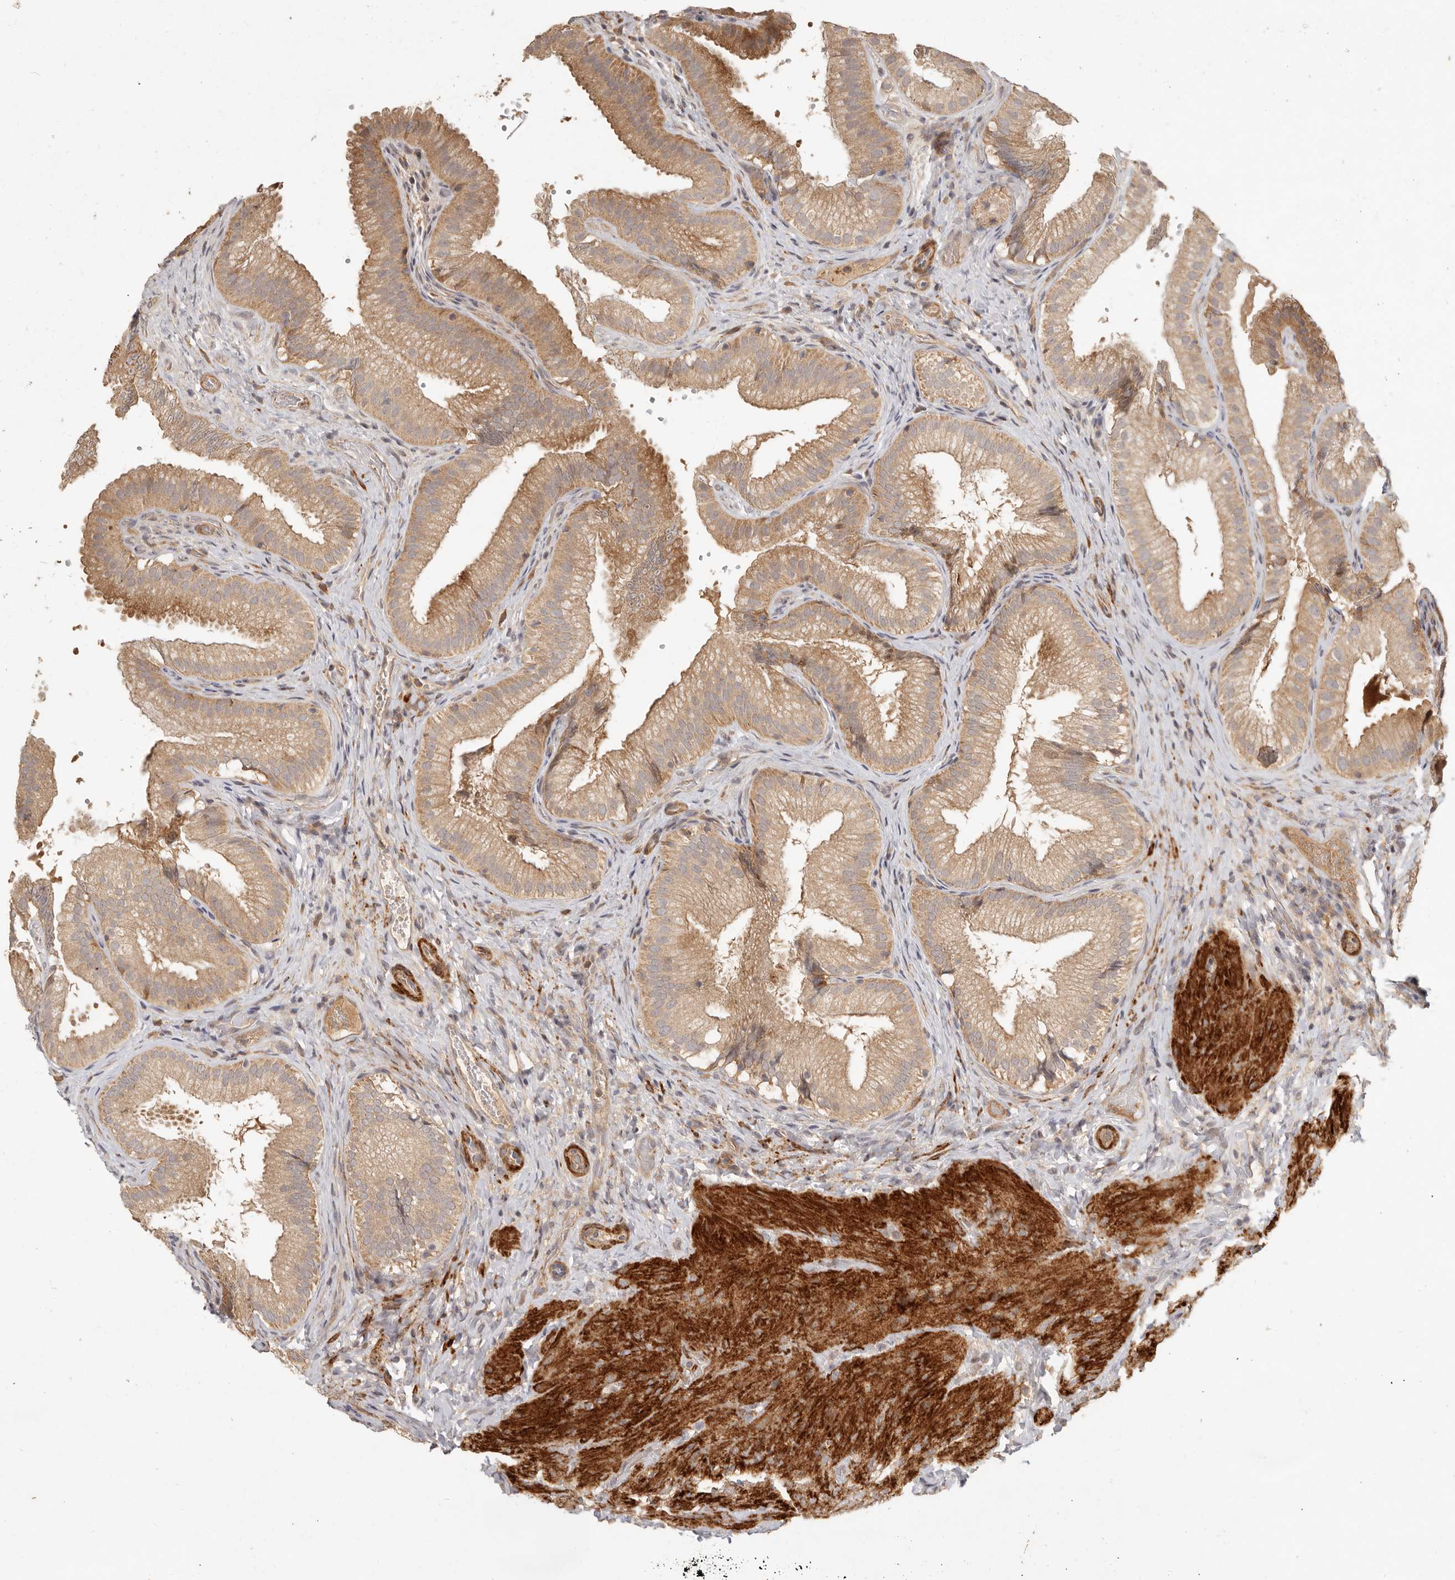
{"staining": {"intensity": "moderate", "quantity": ">75%", "location": "cytoplasmic/membranous"}, "tissue": "gallbladder", "cell_type": "Glandular cells", "image_type": "normal", "snomed": [{"axis": "morphology", "description": "Normal tissue, NOS"}, {"axis": "topography", "description": "Gallbladder"}], "caption": "A micrograph of gallbladder stained for a protein demonstrates moderate cytoplasmic/membranous brown staining in glandular cells. The staining was performed using DAB to visualize the protein expression in brown, while the nuclei were stained in blue with hematoxylin (Magnification: 20x).", "gene": "VIPR1", "patient": {"sex": "female", "age": 30}}